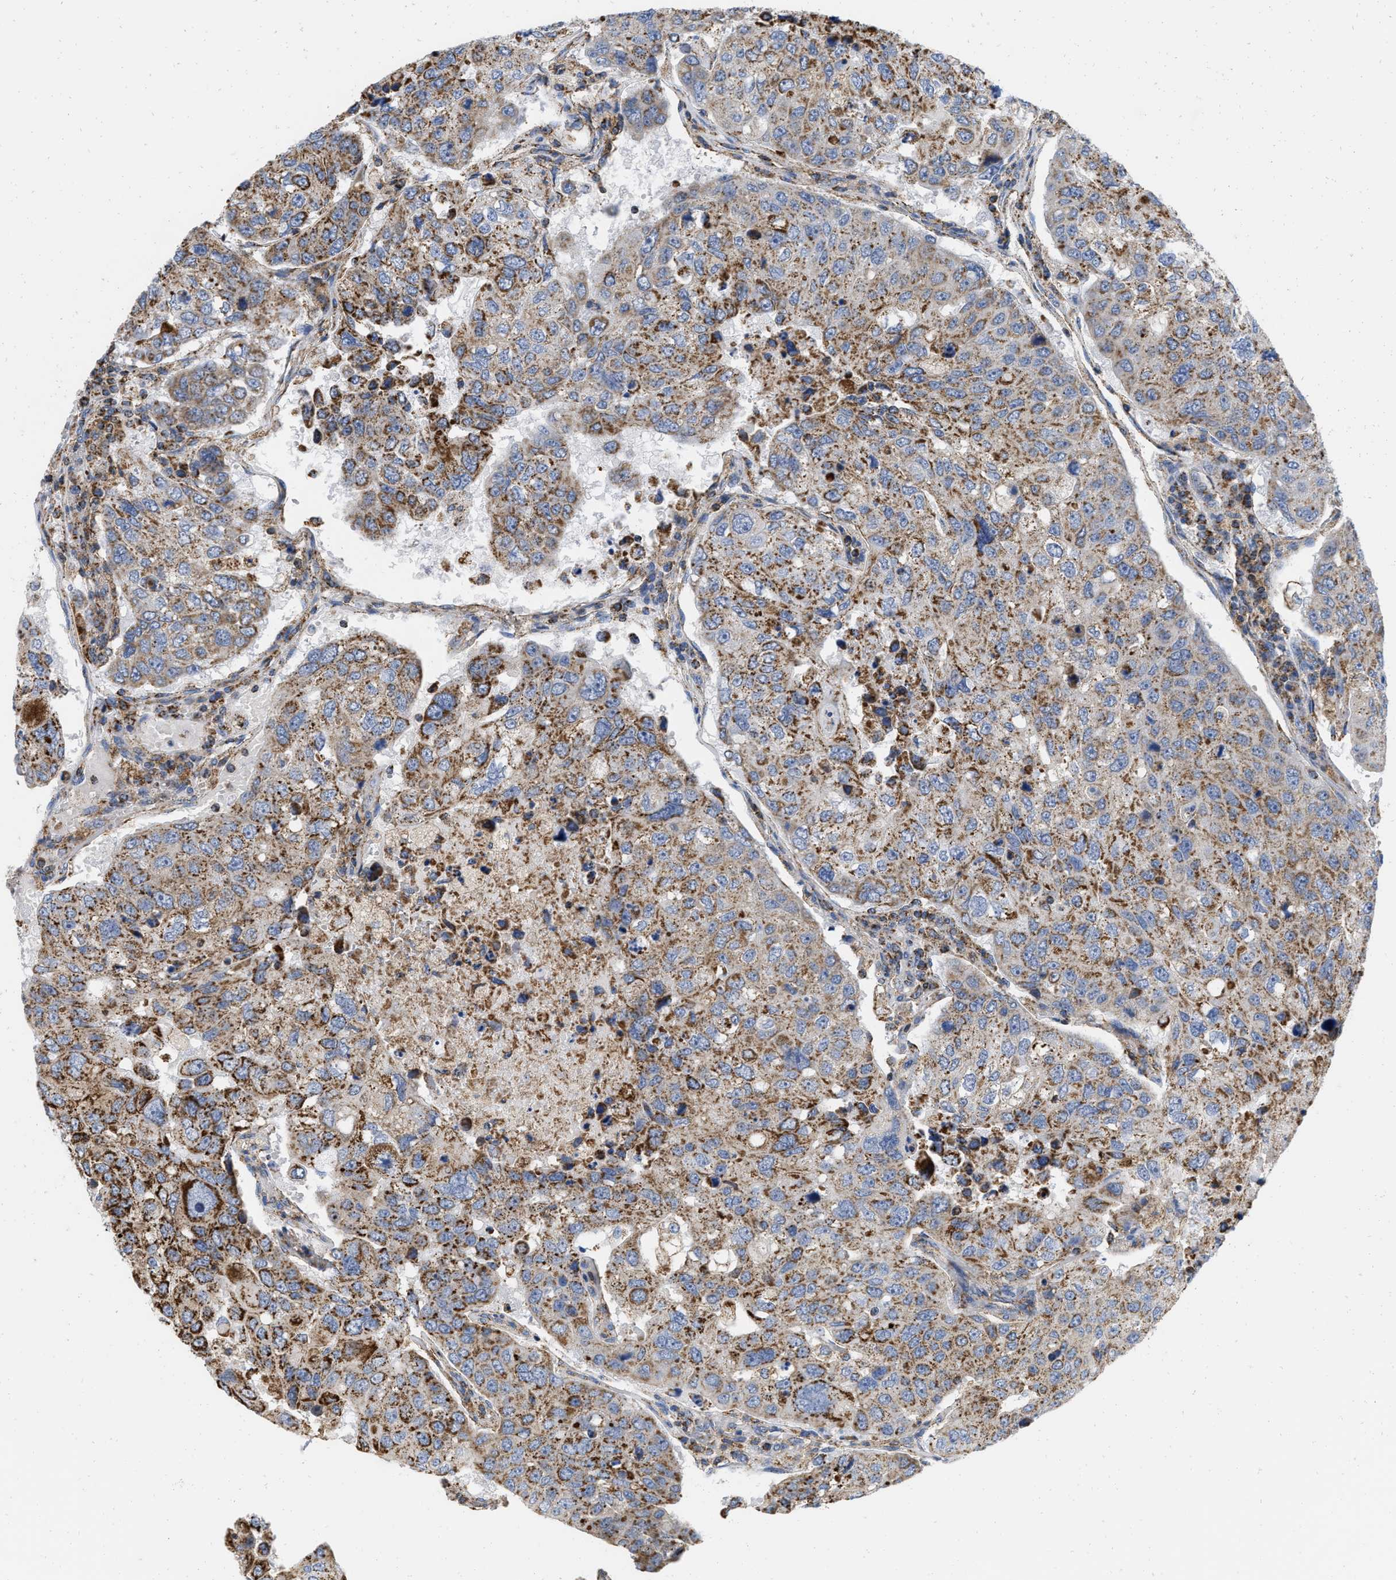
{"staining": {"intensity": "moderate", "quantity": ">75%", "location": "cytoplasmic/membranous"}, "tissue": "urothelial cancer", "cell_type": "Tumor cells", "image_type": "cancer", "snomed": [{"axis": "morphology", "description": "Urothelial carcinoma, High grade"}, {"axis": "topography", "description": "Lymph node"}, {"axis": "topography", "description": "Urinary bladder"}], "caption": "There is medium levels of moderate cytoplasmic/membranous staining in tumor cells of urothelial carcinoma (high-grade), as demonstrated by immunohistochemical staining (brown color).", "gene": "GRB10", "patient": {"sex": "male", "age": 51}}